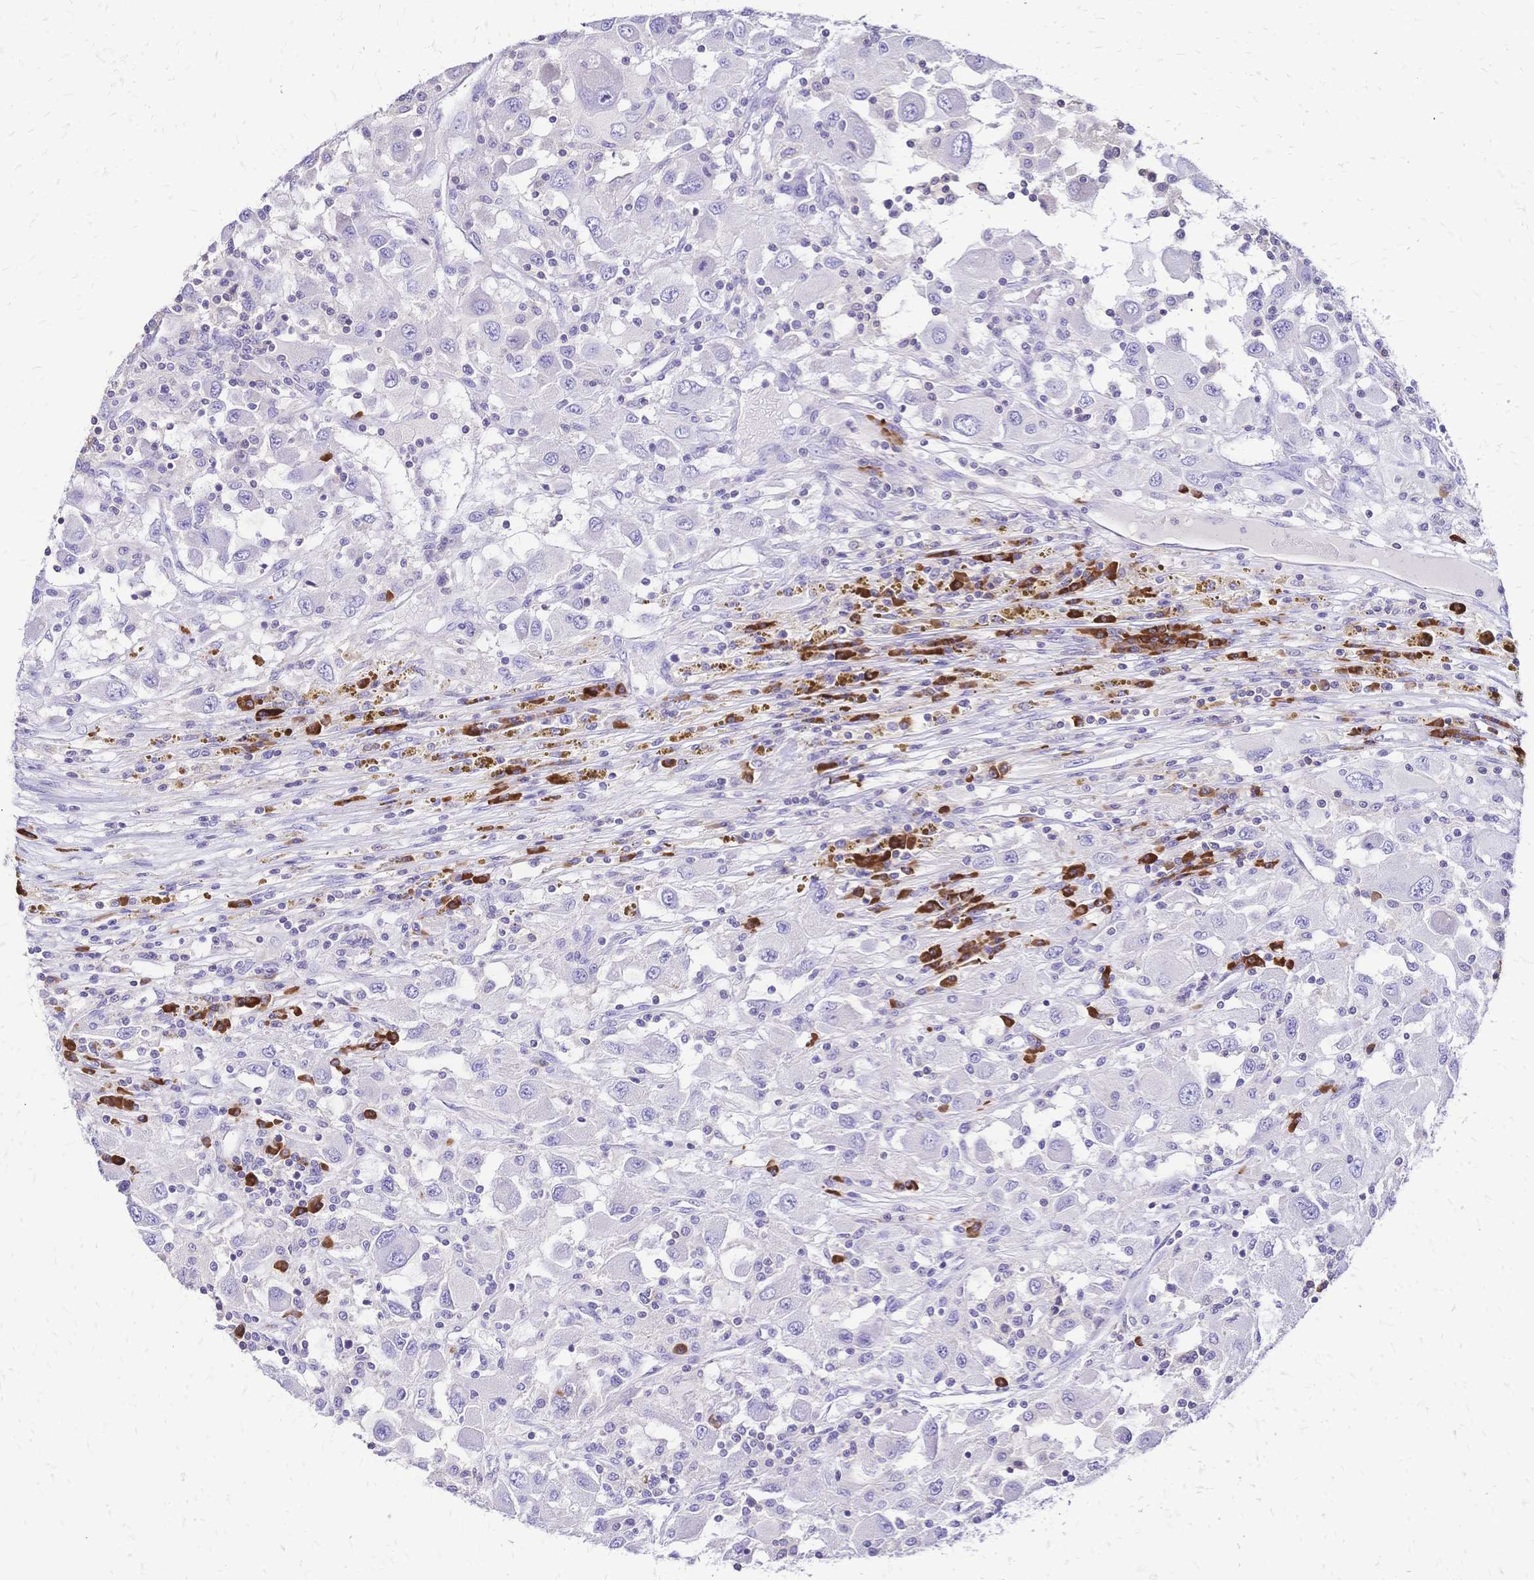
{"staining": {"intensity": "negative", "quantity": "none", "location": "none"}, "tissue": "renal cancer", "cell_type": "Tumor cells", "image_type": "cancer", "snomed": [{"axis": "morphology", "description": "Adenocarcinoma, NOS"}, {"axis": "topography", "description": "Kidney"}], "caption": "This is an immunohistochemistry (IHC) image of human renal cancer. There is no expression in tumor cells.", "gene": "IL2RA", "patient": {"sex": "female", "age": 67}}